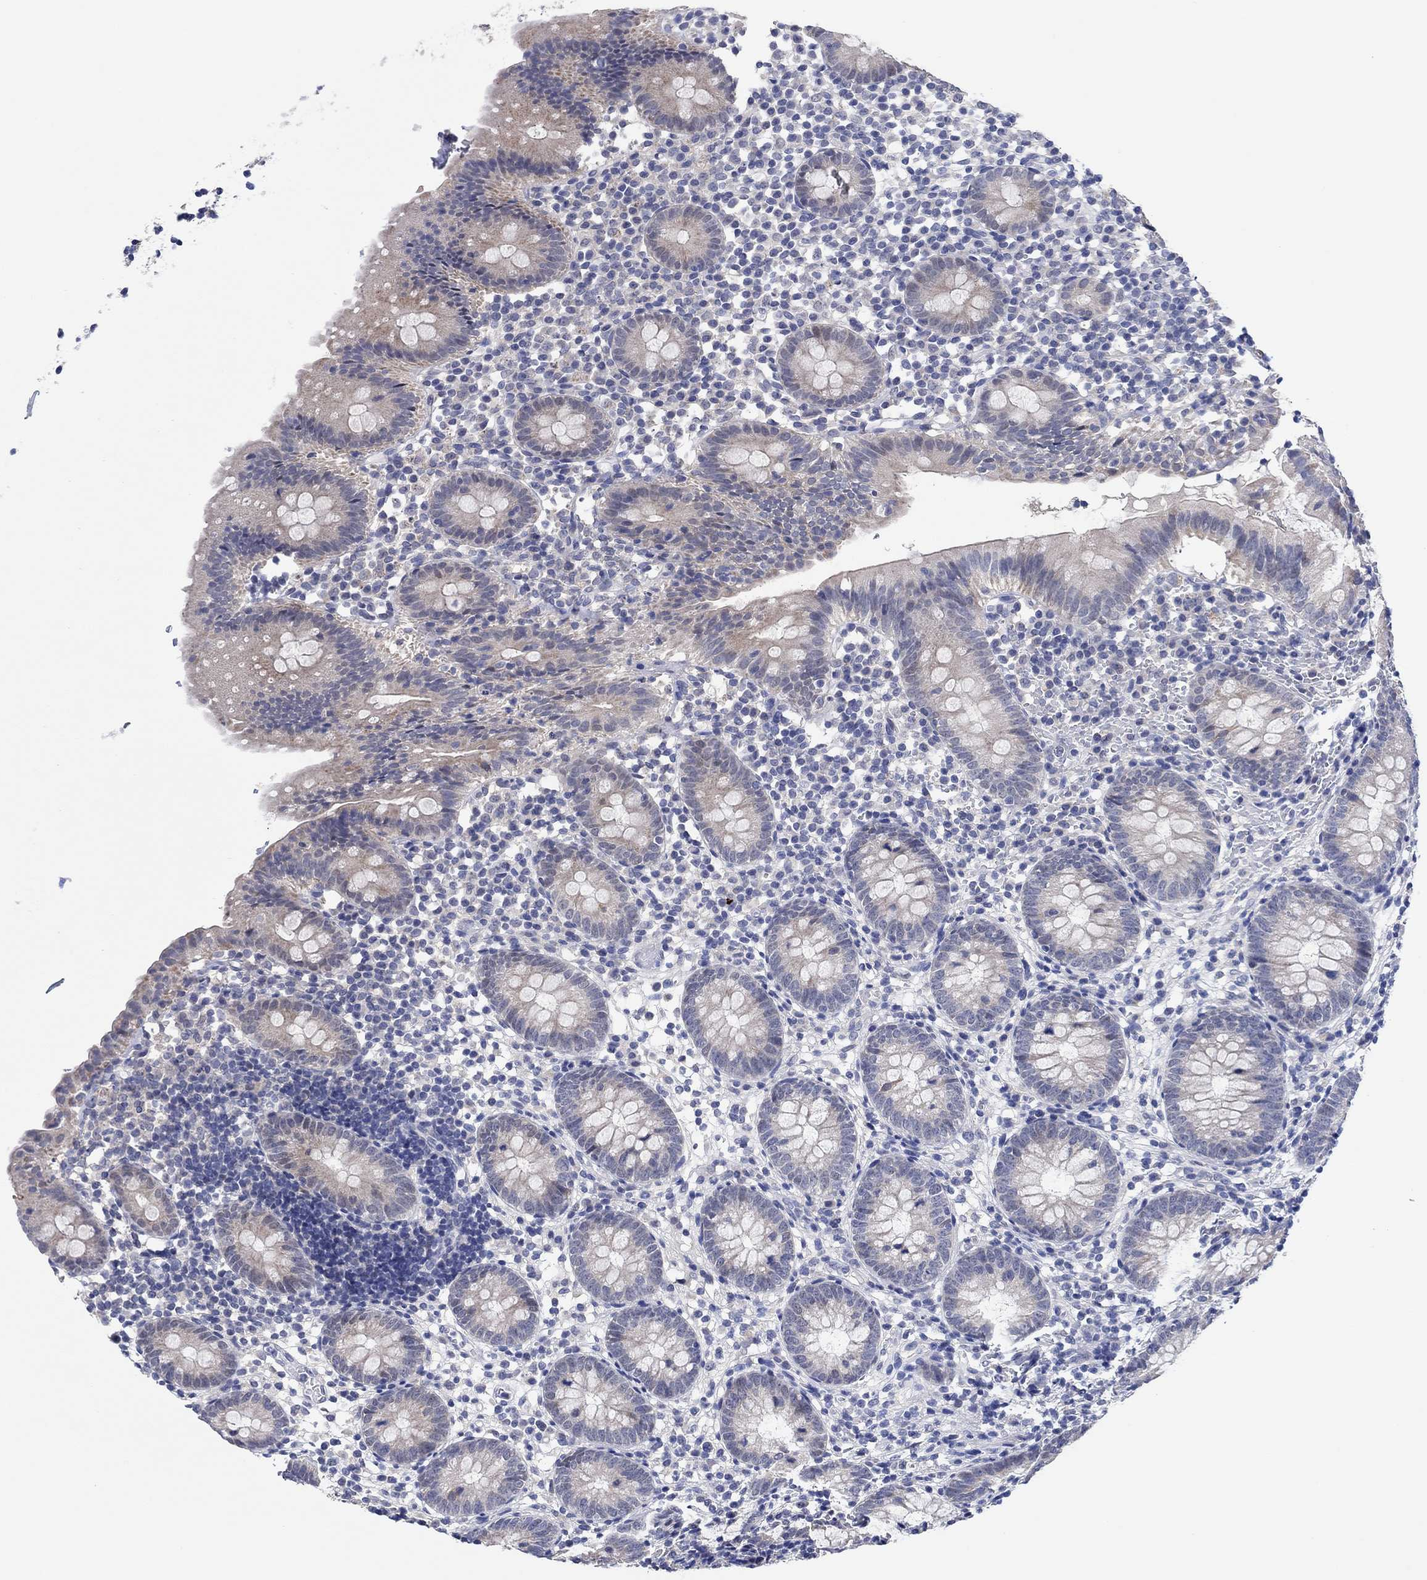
{"staining": {"intensity": "weak", "quantity": "25%-75%", "location": "cytoplasmic/membranous"}, "tissue": "appendix", "cell_type": "Glandular cells", "image_type": "normal", "snomed": [{"axis": "morphology", "description": "Normal tissue, NOS"}, {"axis": "topography", "description": "Appendix"}], "caption": "Unremarkable appendix shows weak cytoplasmic/membranous expression in about 25%-75% of glandular cells, visualized by immunohistochemistry. The staining was performed using DAB (3,3'-diaminobenzidine), with brown indicating positive protein expression. Nuclei are stained blue with hematoxylin.", "gene": "PRRT3", "patient": {"sex": "female", "age": 40}}